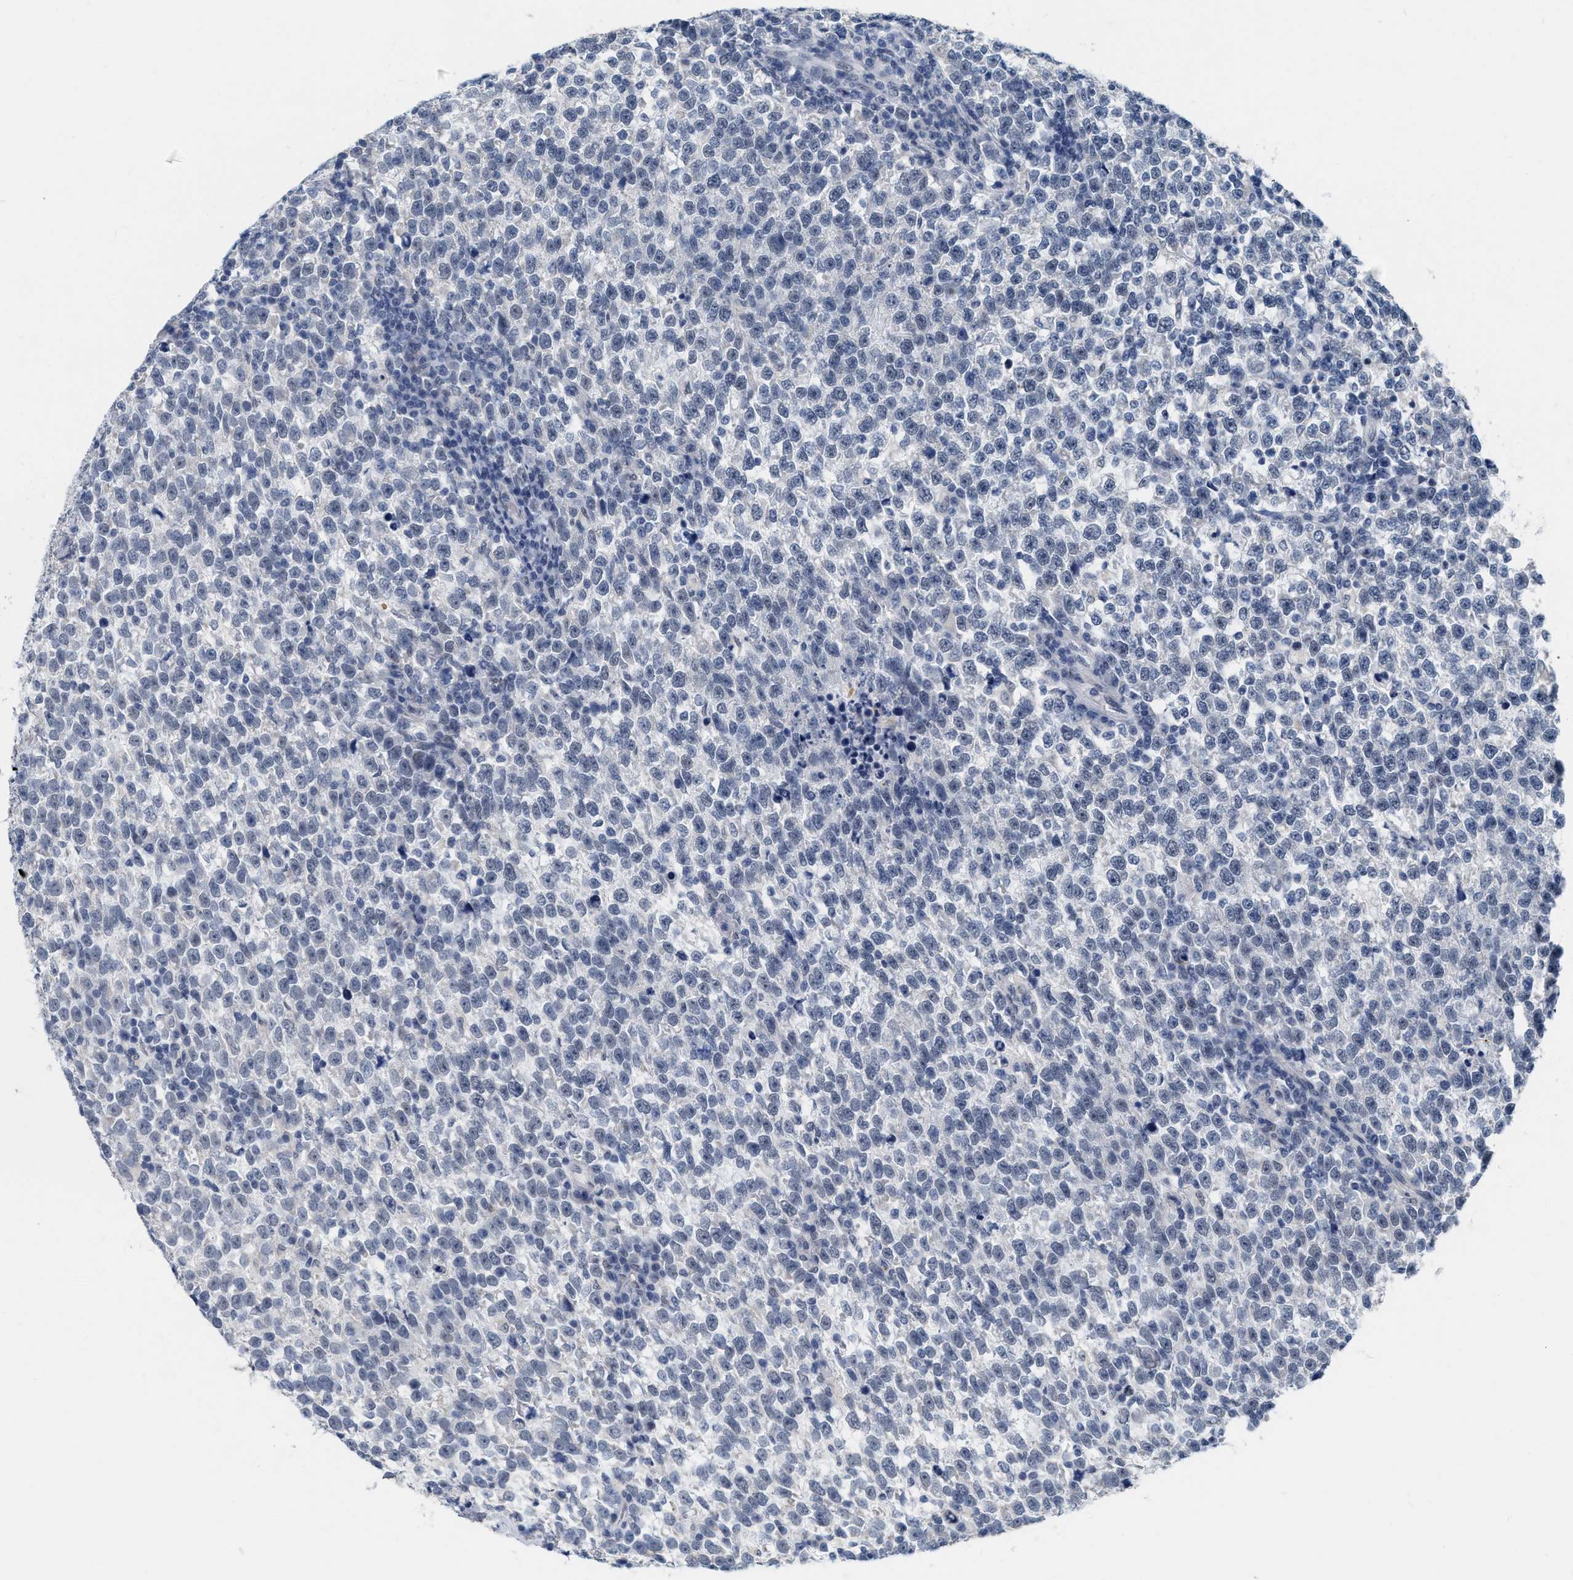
{"staining": {"intensity": "negative", "quantity": "none", "location": "none"}, "tissue": "testis cancer", "cell_type": "Tumor cells", "image_type": "cancer", "snomed": [{"axis": "morphology", "description": "Normal tissue, NOS"}, {"axis": "morphology", "description": "Seminoma, NOS"}, {"axis": "topography", "description": "Testis"}], "caption": "Testis seminoma was stained to show a protein in brown. There is no significant positivity in tumor cells. (DAB (3,3'-diaminobenzidine) immunohistochemistry (IHC), high magnification).", "gene": "XIRP1", "patient": {"sex": "male", "age": 43}}